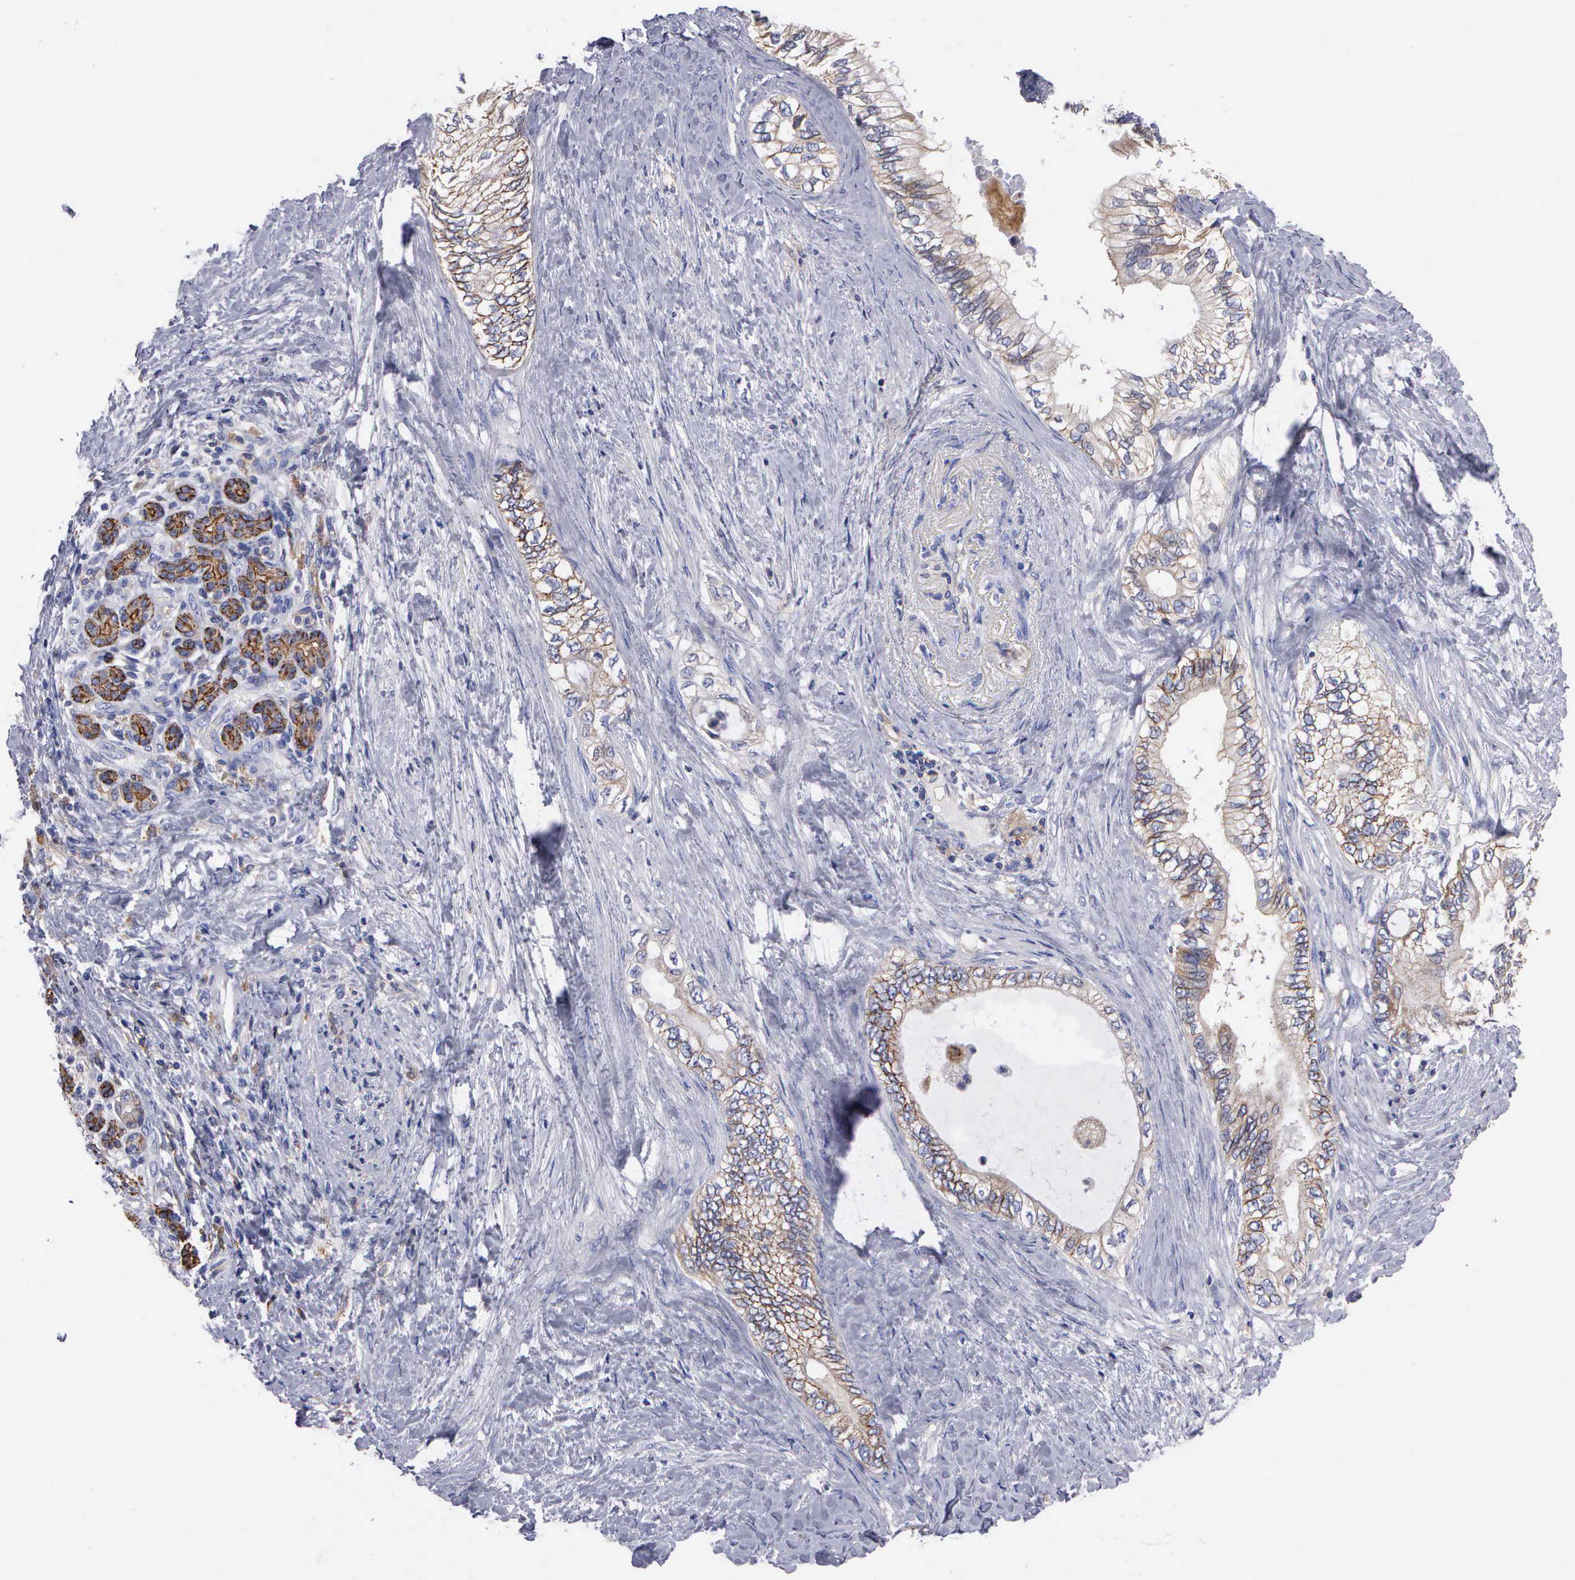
{"staining": {"intensity": "moderate", "quantity": "25%-75%", "location": "cytoplasmic/membranous"}, "tissue": "pancreatic cancer", "cell_type": "Tumor cells", "image_type": "cancer", "snomed": [{"axis": "morphology", "description": "Adenocarcinoma, NOS"}, {"axis": "topography", "description": "Pancreas"}], "caption": "Immunohistochemical staining of human adenocarcinoma (pancreatic) shows medium levels of moderate cytoplasmic/membranous staining in about 25%-75% of tumor cells.", "gene": "PTGS2", "patient": {"sex": "female", "age": 66}}